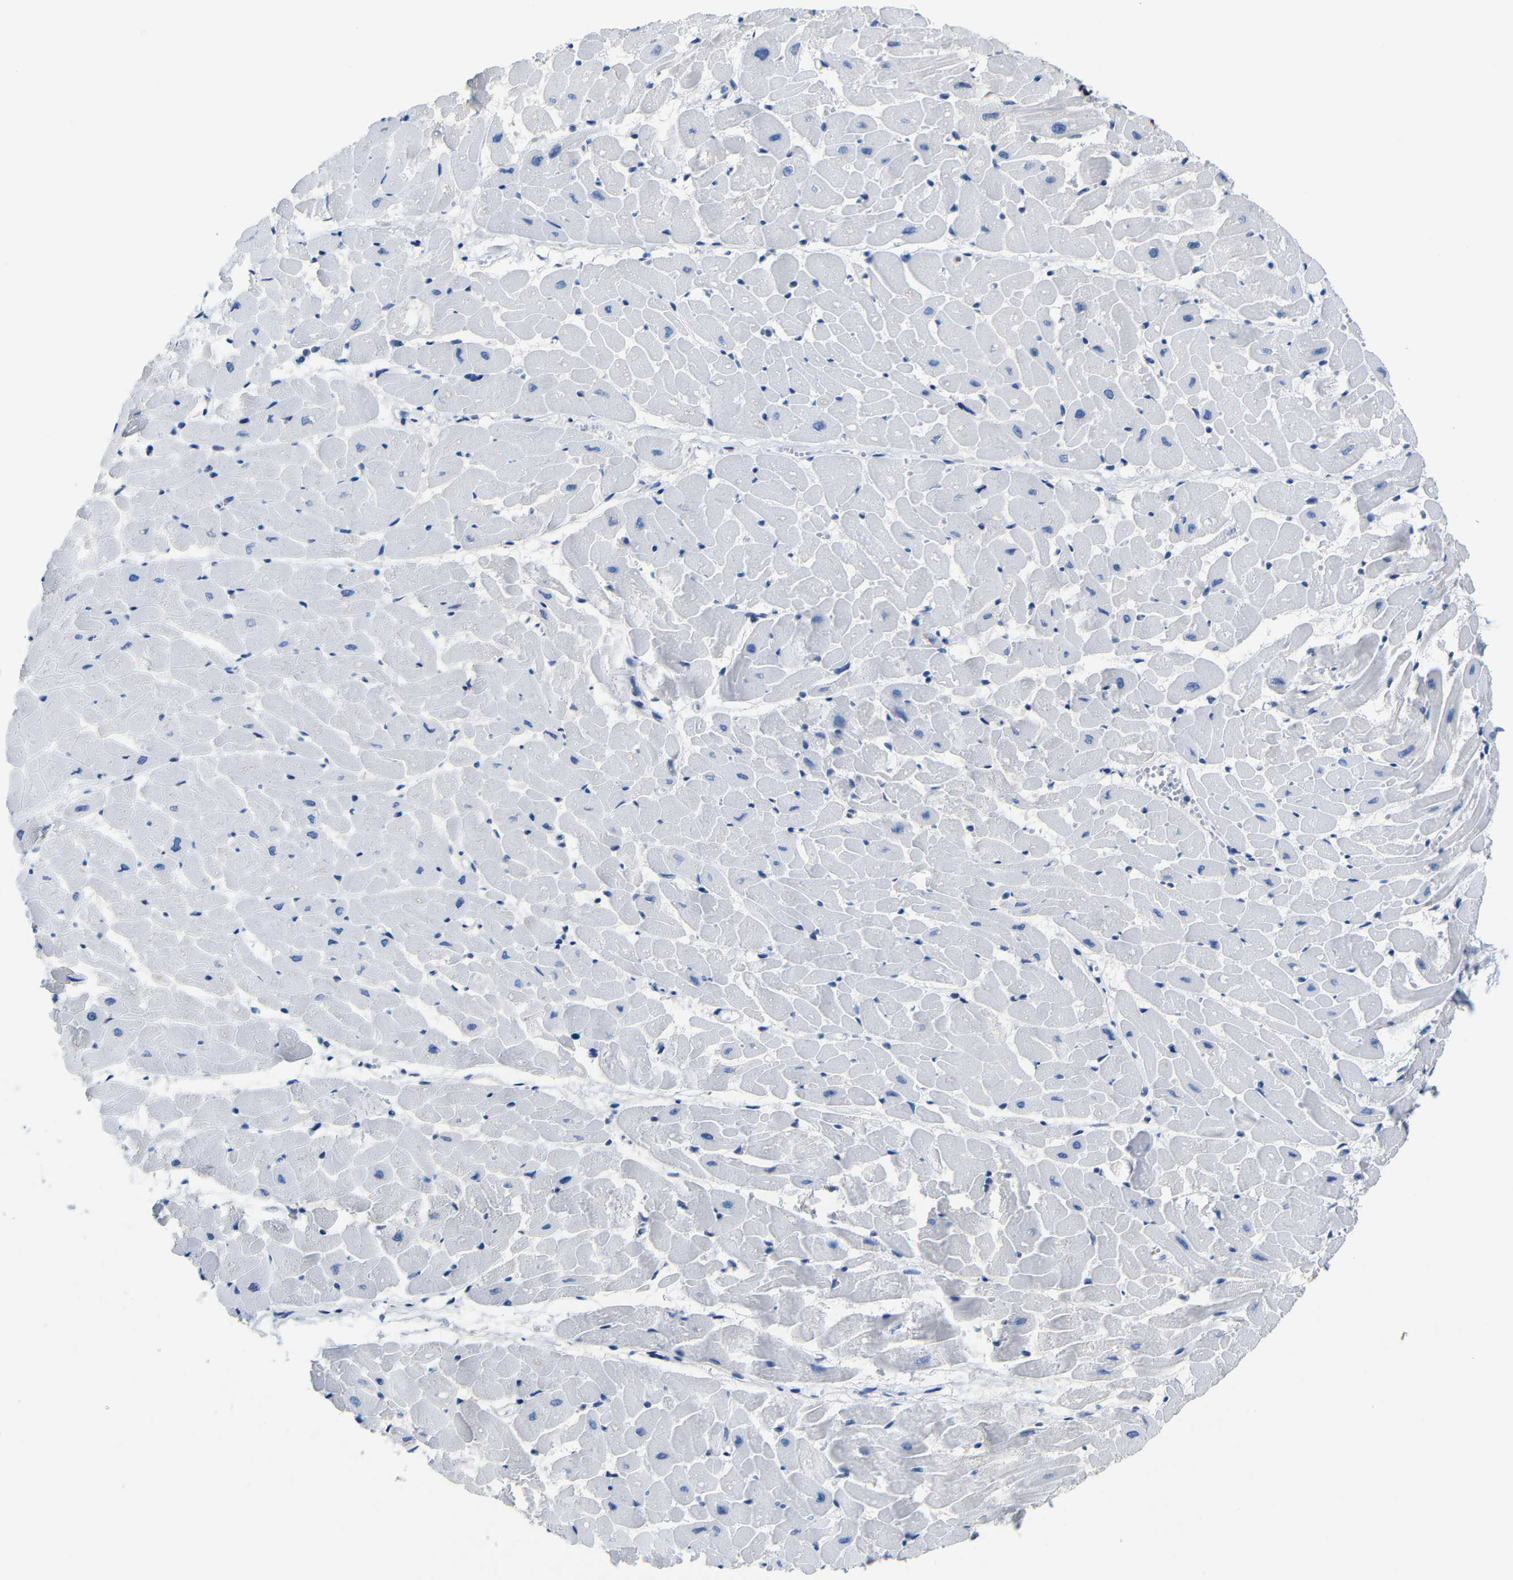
{"staining": {"intensity": "negative", "quantity": "none", "location": "none"}, "tissue": "heart muscle", "cell_type": "Cardiomyocytes", "image_type": "normal", "snomed": [{"axis": "morphology", "description": "Normal tissue, NOS"}, {"axis": "topography", "description": "Heart"}], "caption": "Cardiomyocytes are negative for protein expression in benign human heart muscle. (DAB IHC, high magnification).", "gene": "PTBP1", "patient": {"sex": "female", "age": 19}}